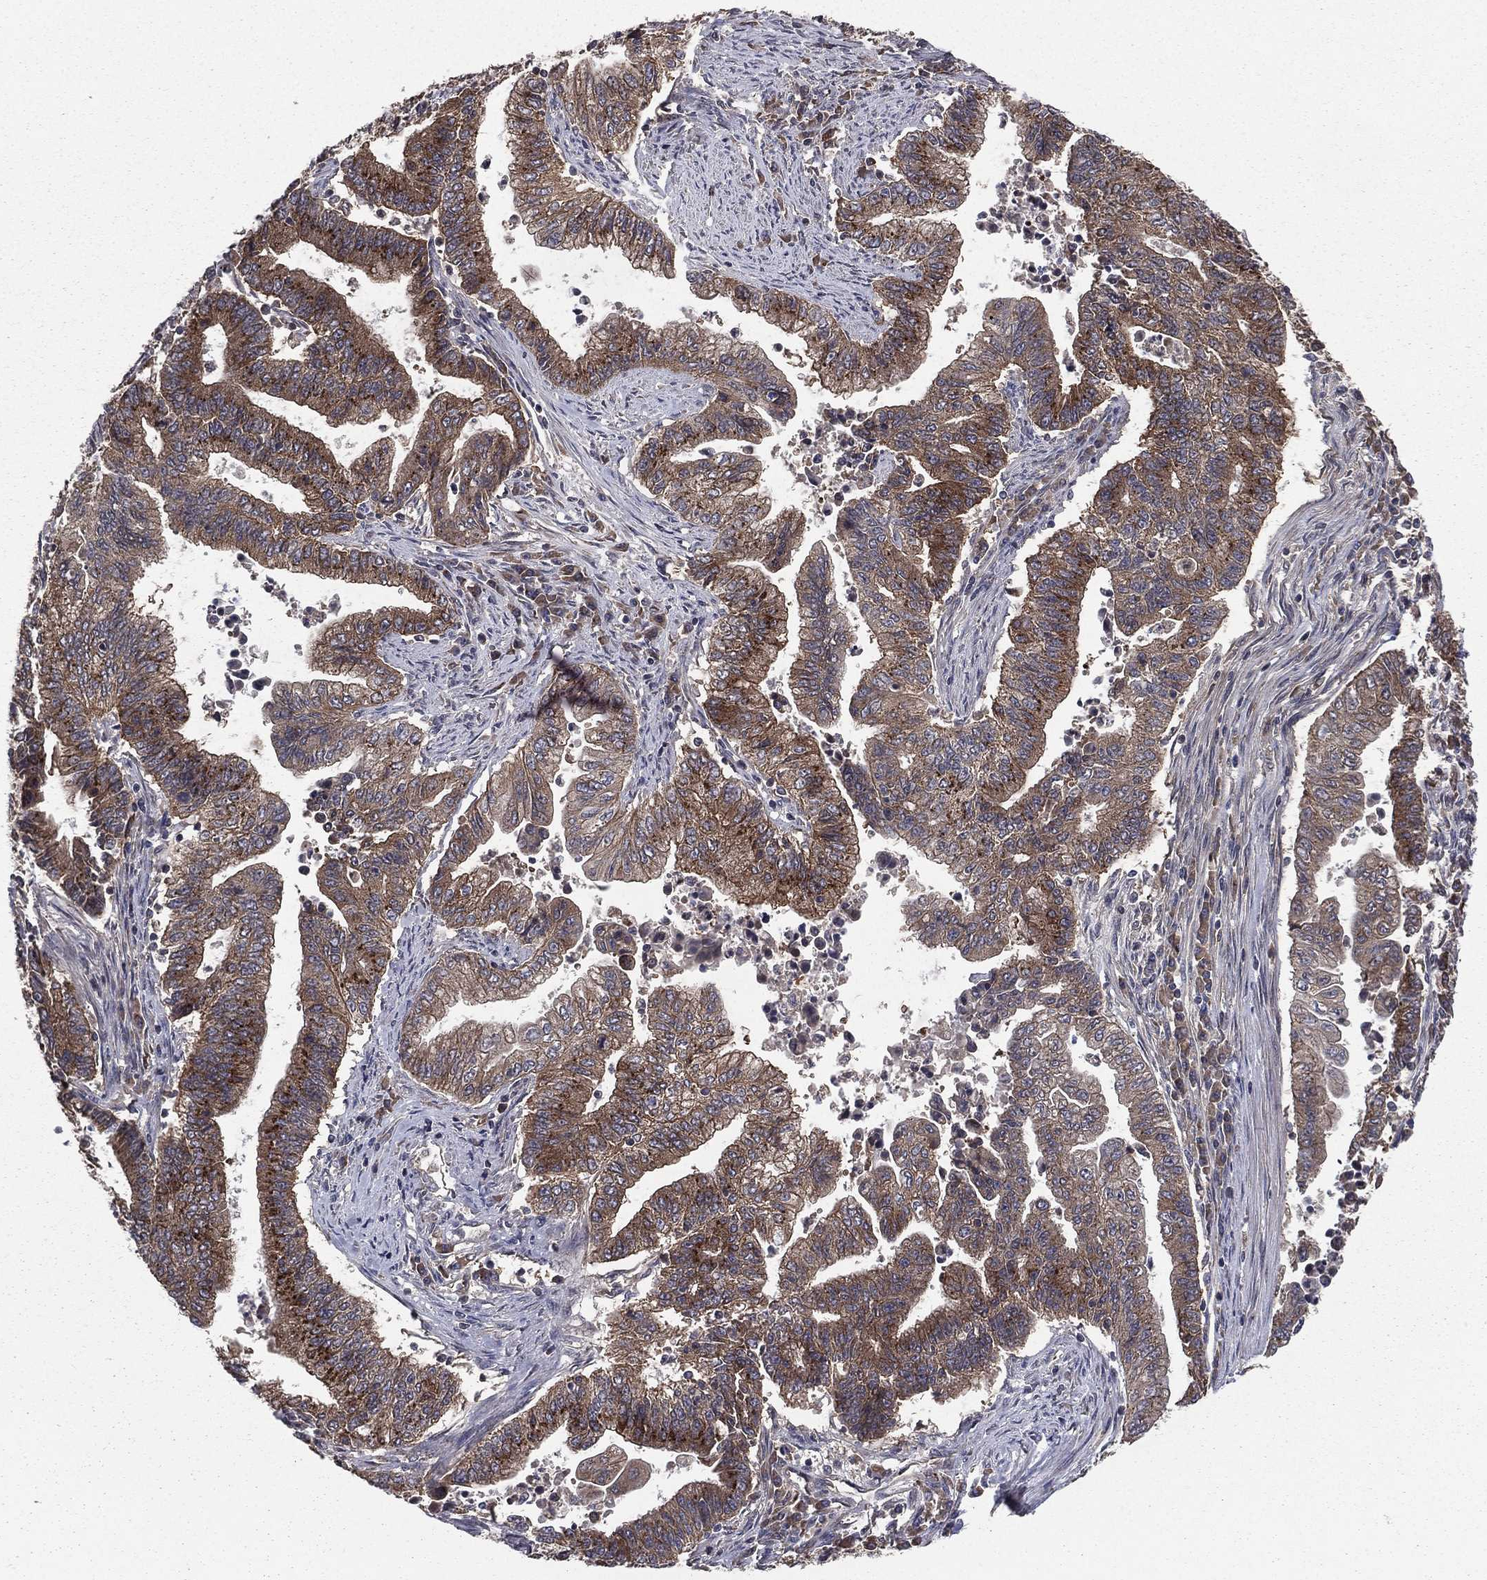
{"staining": {"intensity": "strong", "quantity": ">75%", "location": "cytoplasmic/membranous"}, "tissue": "endometrial cancer", "cell_type": "Tumor cells", "image_type": "cancer", "snomed": [{"axis": "morphology", "description": "Adenocarcinoma, NOS"}, {"axis": "topography", "description": "Uterus"}, {"axis": "topography", "description": "Endometrium"}], "caption": "Immunohistochemistry of human endometrial adenocarcinoma exhibits high levels of strong cytoplasmic/membranous positivity in about >75% of tumor cells.", "gene": "CERT1", "patient": {"sex": "female", "age": 54}}